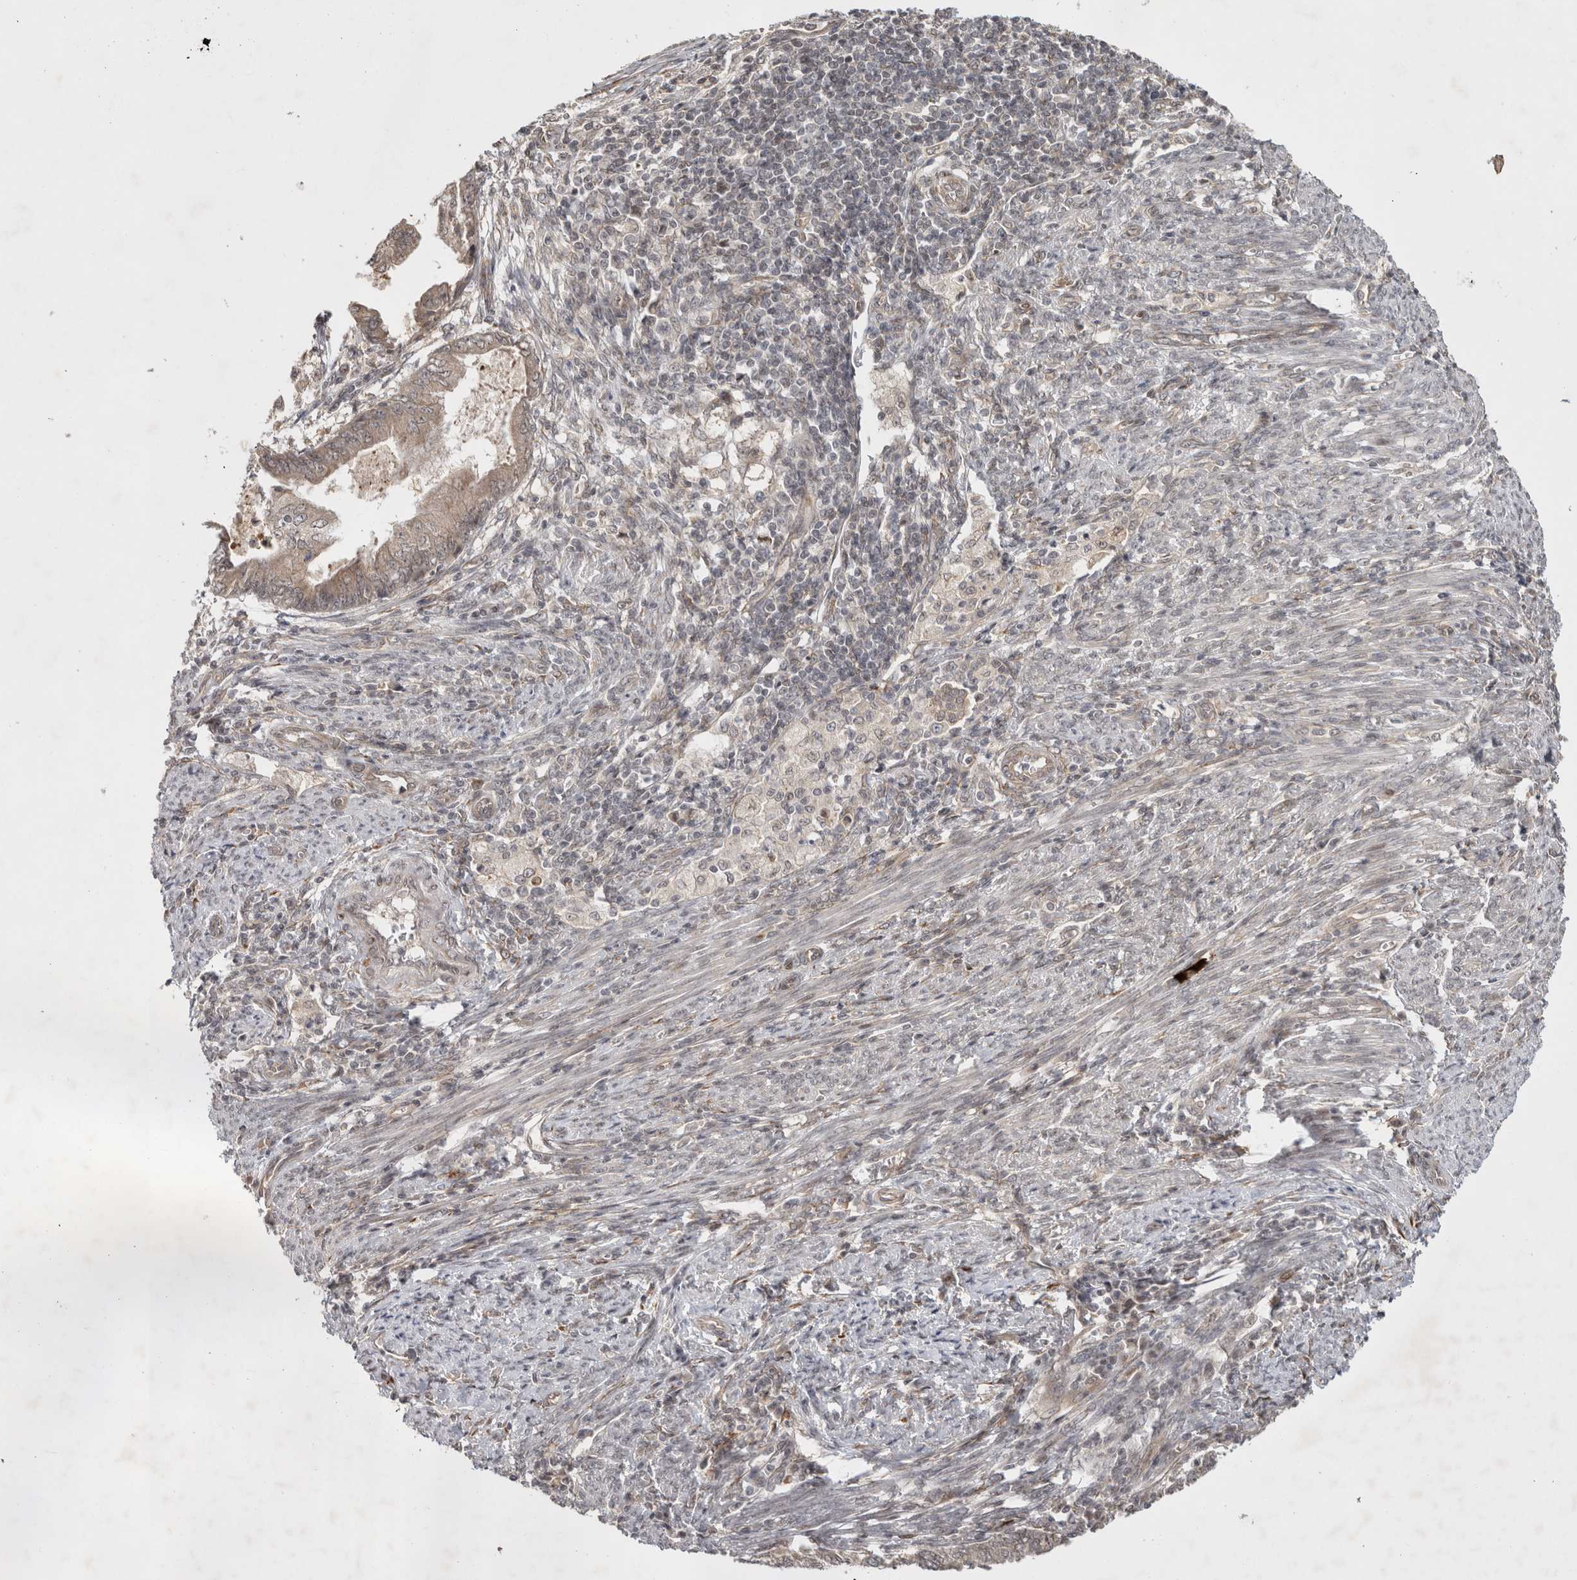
{"staining": {"intensity": "weak", "quantity": ">75%", "location": "cytoplasmic/membranous"}, "tissue": "endometrial cancer", "cell_type": "Tumor cells", "image_type": "cancer", "snomed": [{"axis": "morphology", "description": "Polyp, NOS"}, {"axis": "morphology", "description": "Adenocarcinoma, NOS"}, {"axis": "morphology", "description": "Adenoma, NOS"}, {"axis": "topography", "description": "Endometrium"}], "caption": "The image displays staining of endometrial cancer (adenocarcinoma), revealing weak cytoplasmic/membranous protein staining (brown color) within tumor cells.", "gene": "ZNF318", "patient": {"sex": "female", "age": 79}}